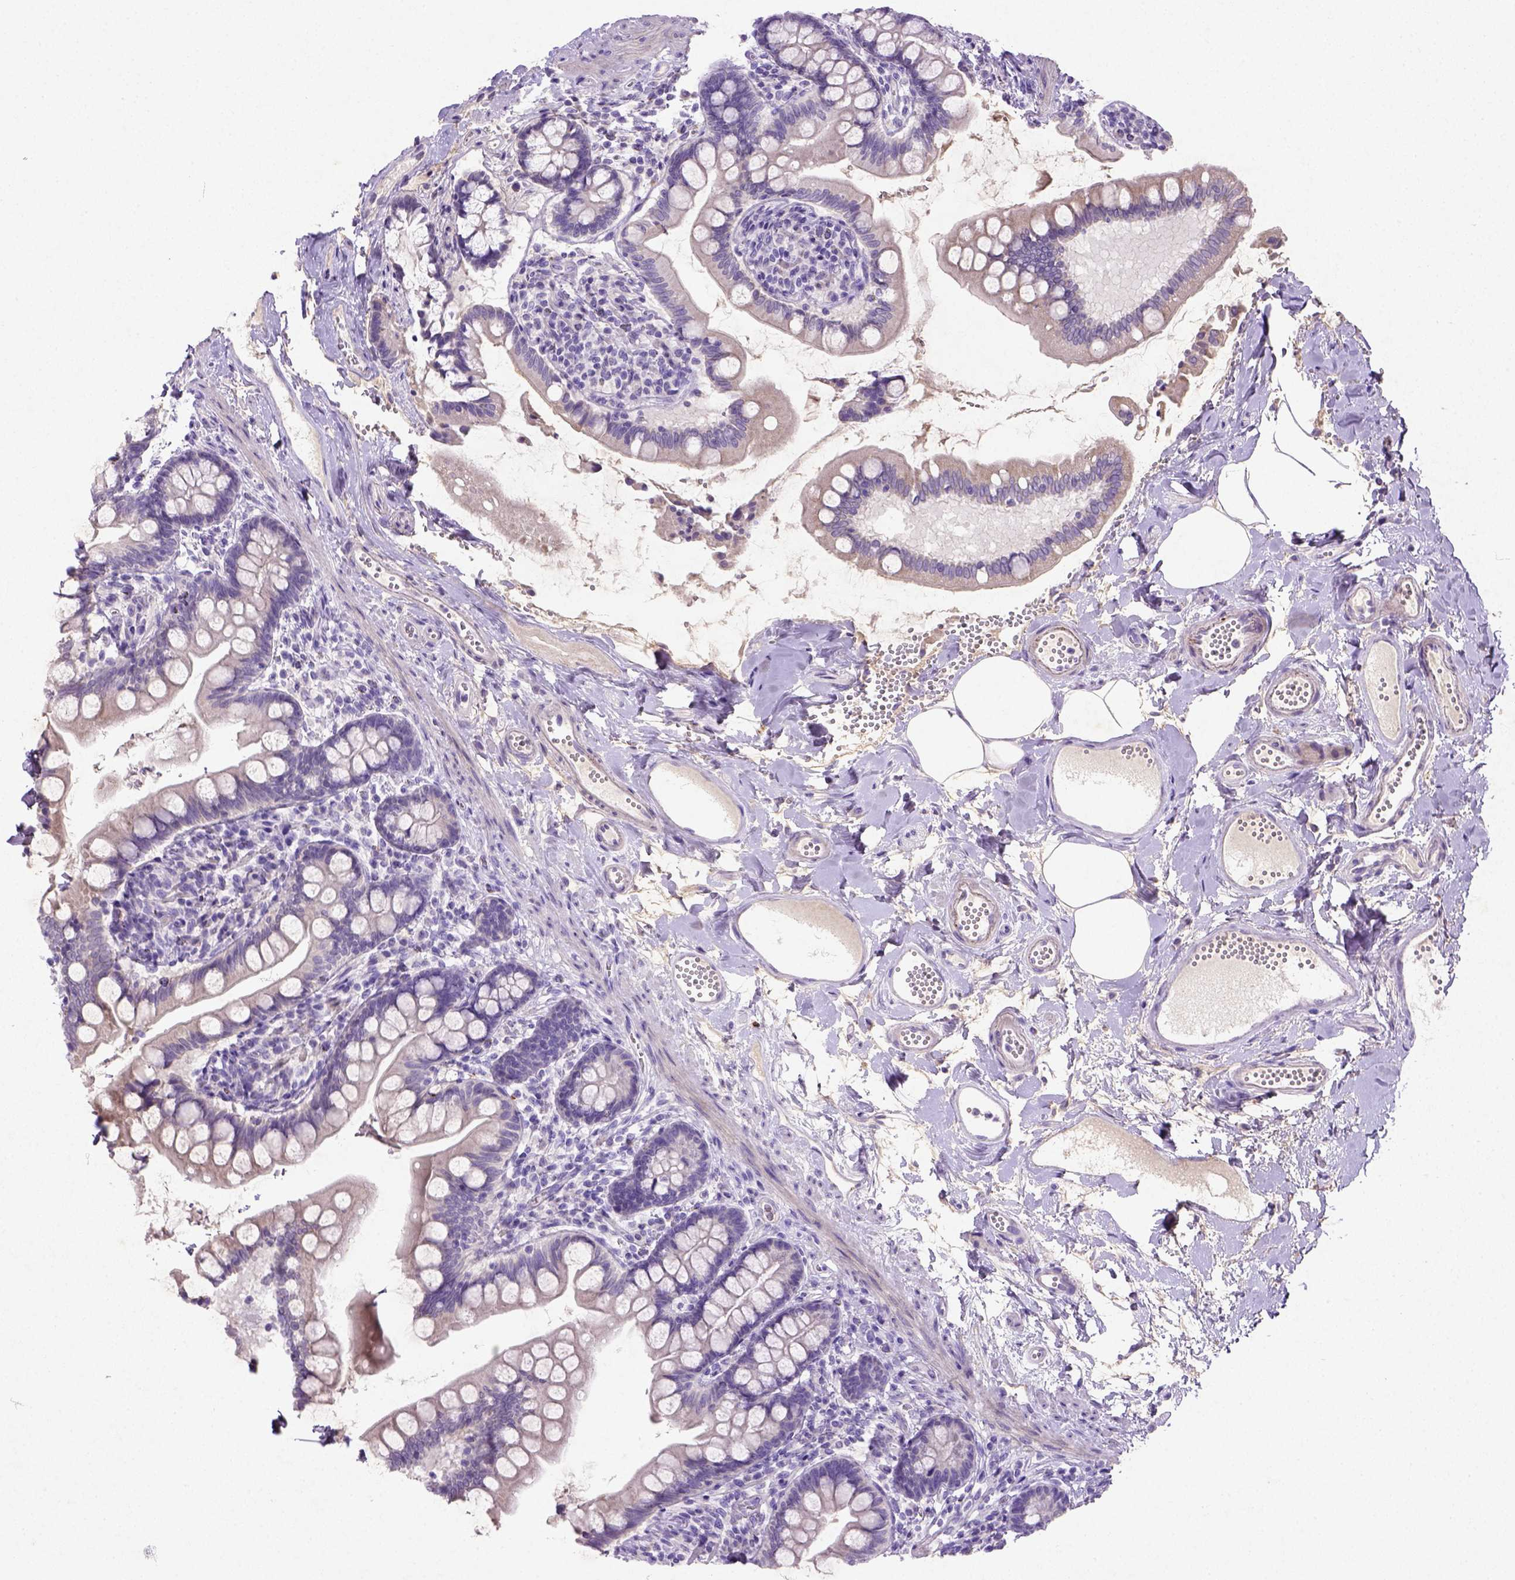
{"staining": {"intensity": "negative", "quantity": "none", "location": "none"}, "tissue": "small intestine", "cell_type": "Glandular cells", "image_type": "normal", "snomed": [{"axis": "morphology", "description": "Normal tissue, NOS"}, {"axis": "topography", "description": "Small intestine"}], "caption": "Micrograph shows no significant protein staining in glandular cells of normal small intestine. (Stains: DAB immunohistochemistry with hematoxylin counter stain, Microscopy: brightfield microscopy at high magnification).", "gene": "NUDT2", "patient": {"sex": "female", "age": 56}}